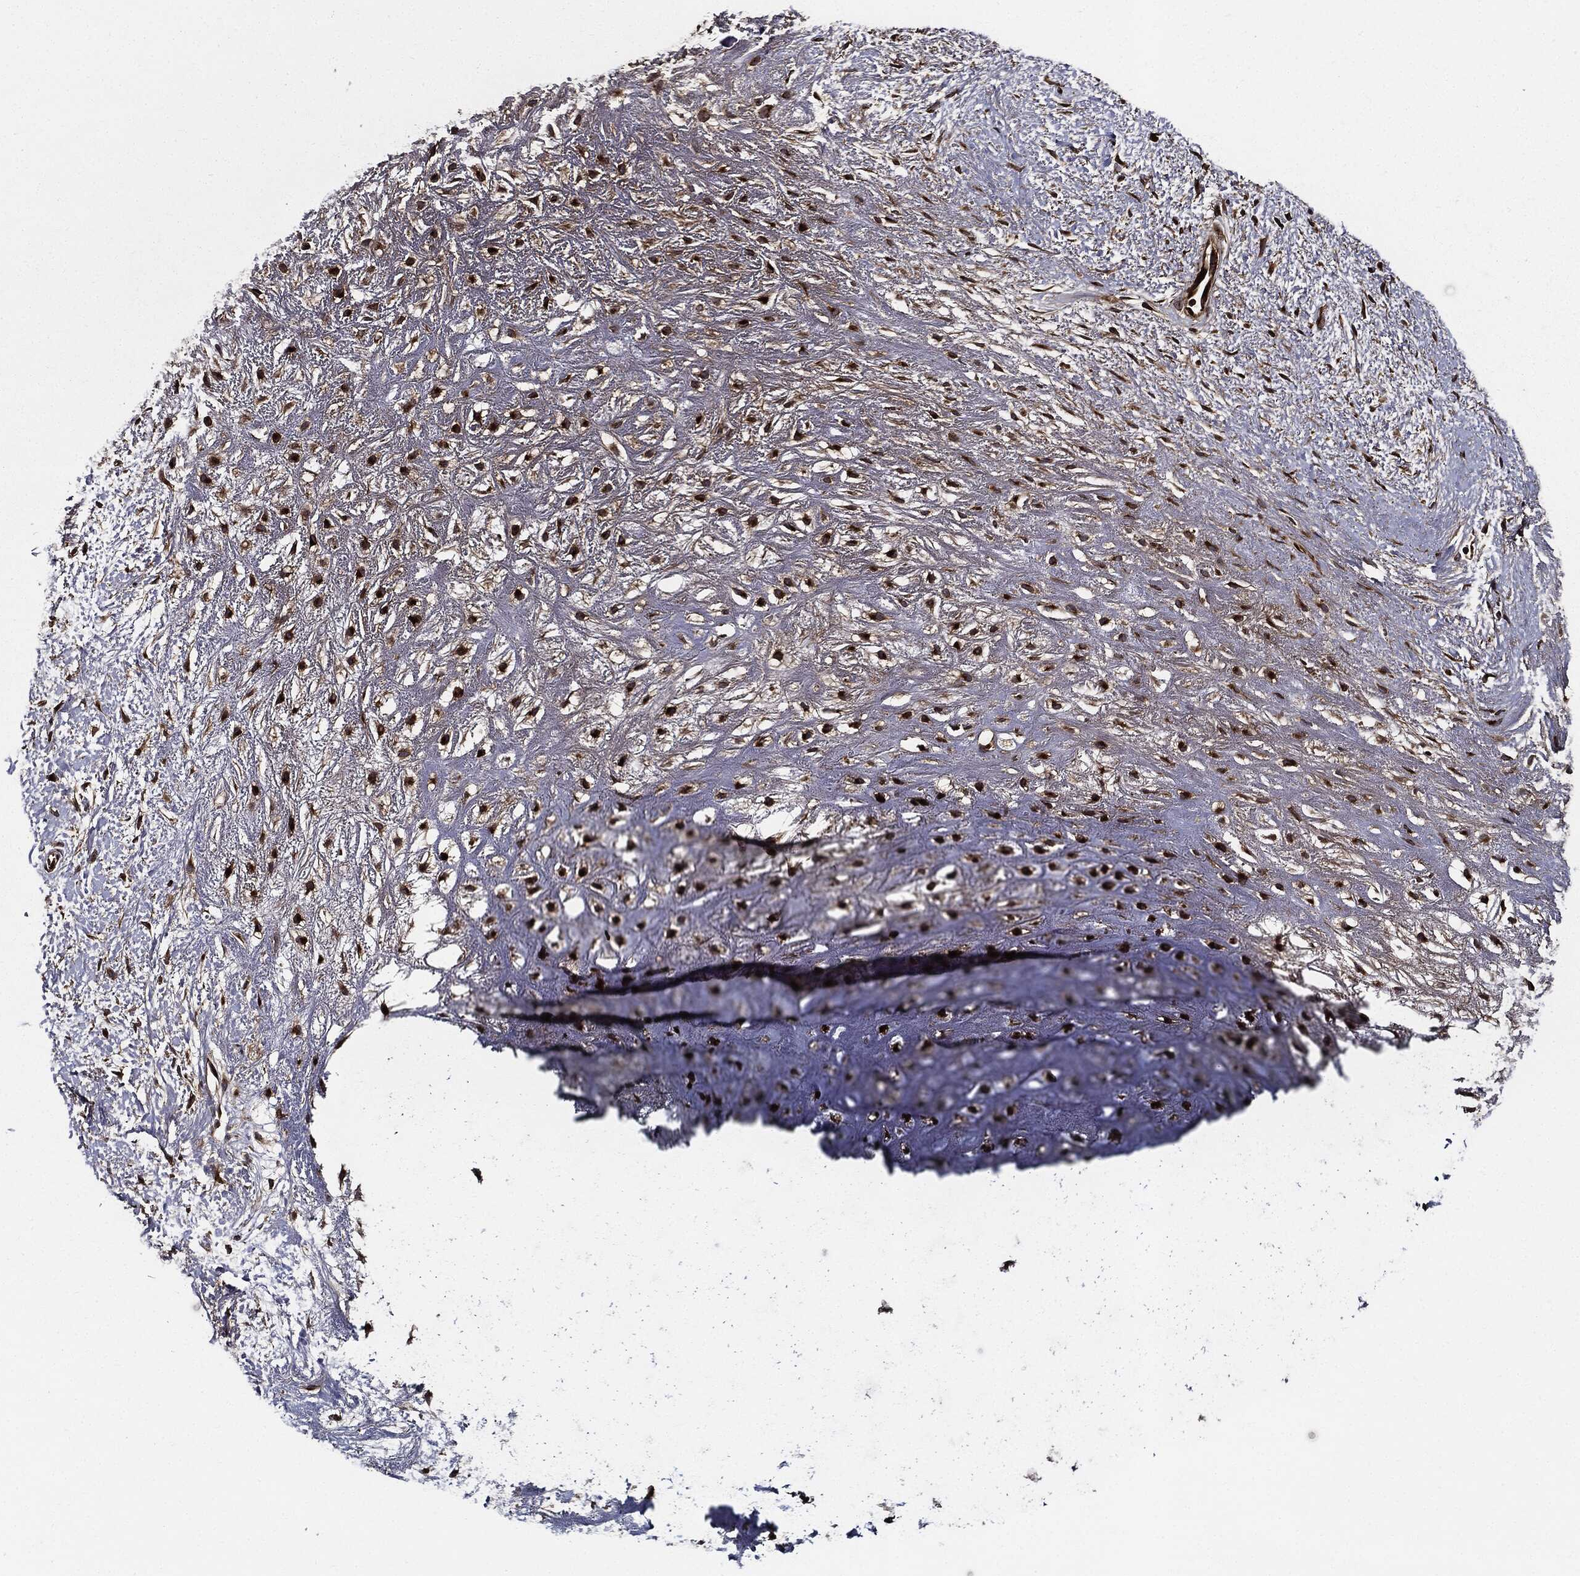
{"staining": {"intensity": "moderate", "quantity": "25%-75%", "location": "cytoplasmic/membranous"}, "tissue": "adipose tissue", "cell_type": "Adipocytes", "image_type": "normal", "snomed": [{"axis": "morphology", "description": "Normal tissue, NOS"}, {"axis": "morphology", "description": "Squamous cell carcinoma, NOS"}, {"axis": "topography", "description": "Cartilage tissue"}, {"axis": "topography", "description": "Head-Neck"}], "caption": "Adipose tissue stained with a brown dye displays moderate cytoplasmic/membranous positive positivity in about 25%-75% of adipocytes.", "gene": "HTT", "patient": {"sex": "male", "age": 62}}